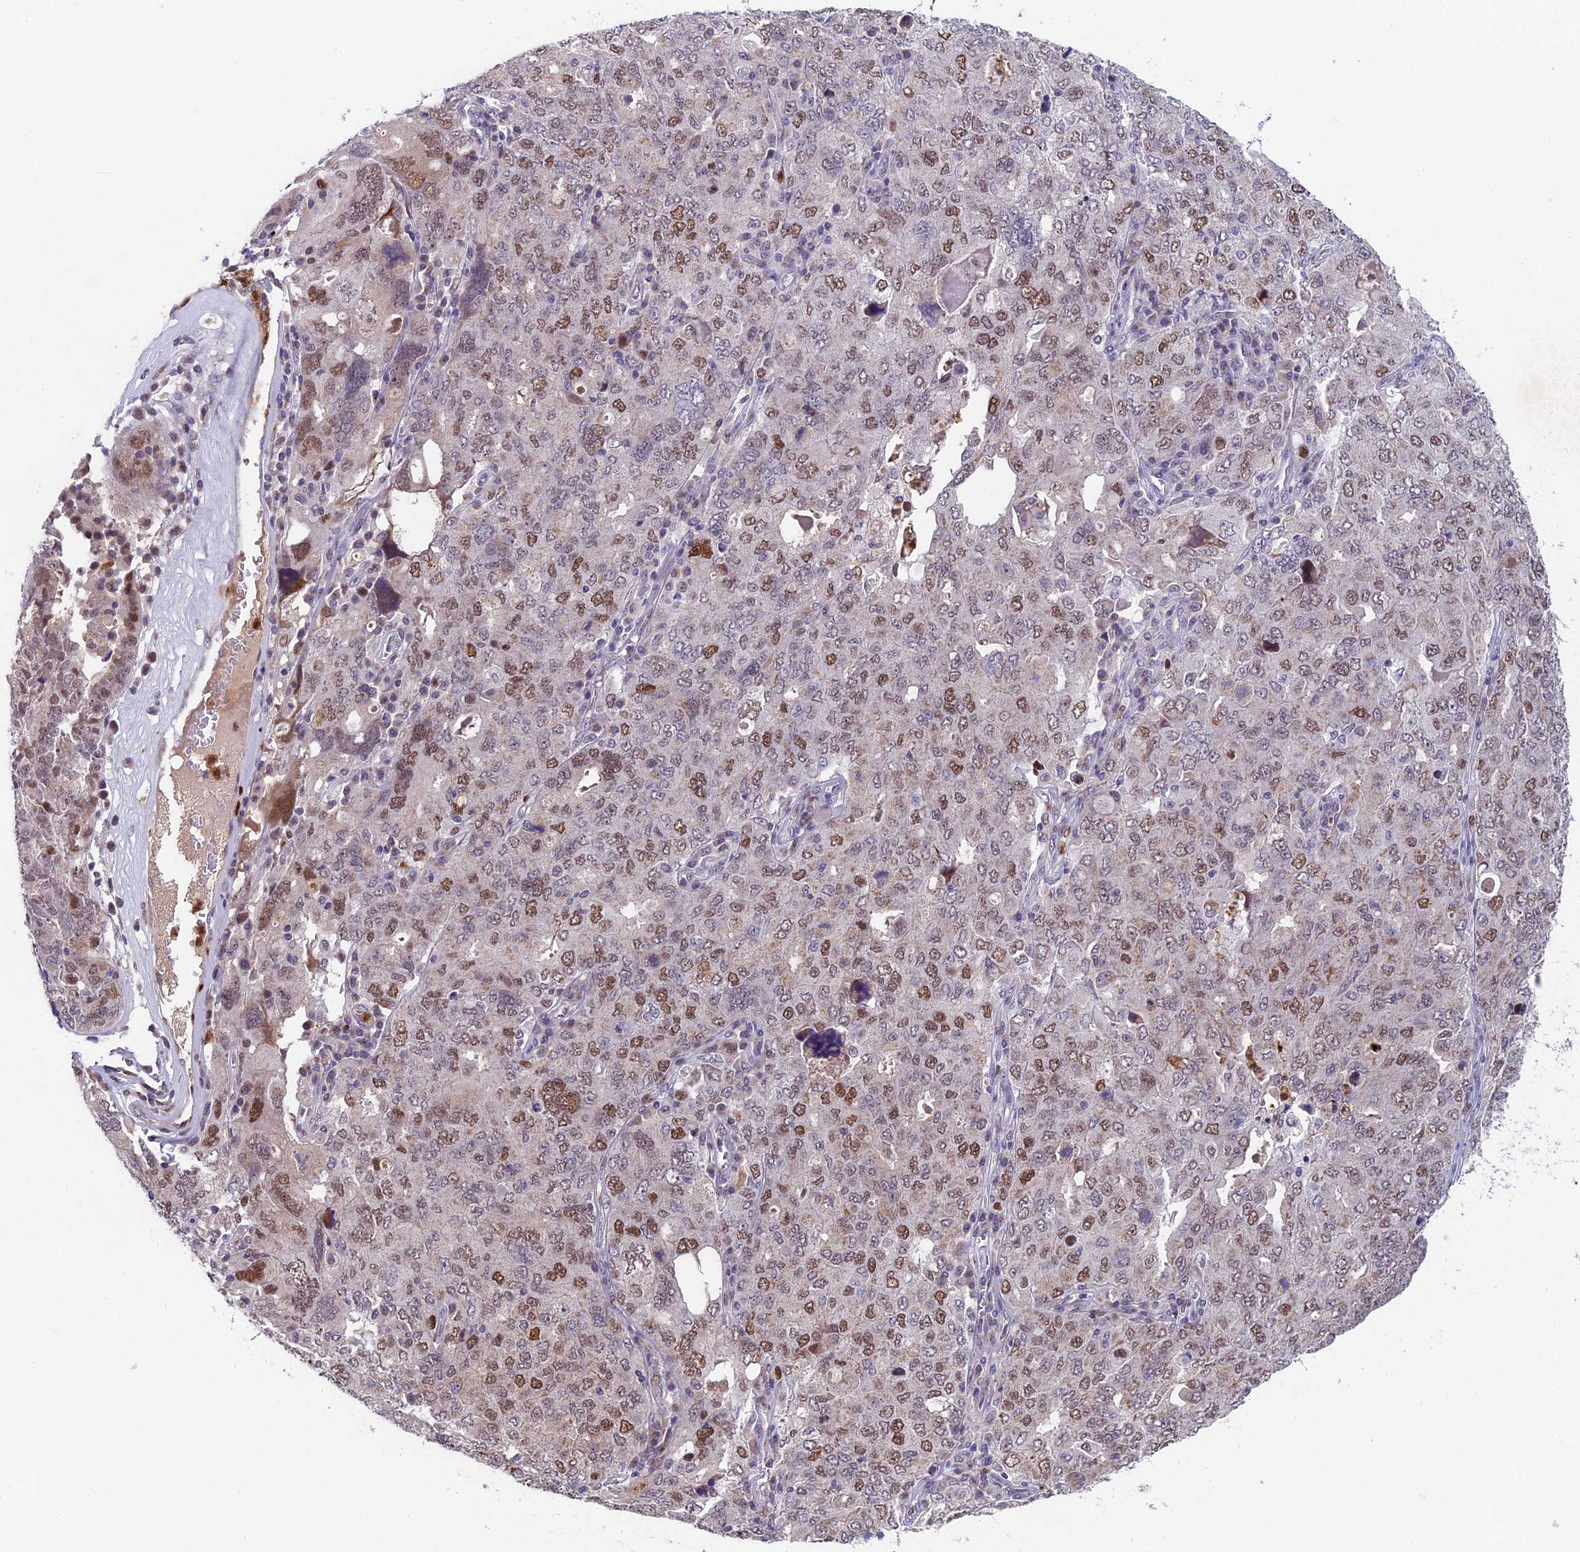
{"staining": {"intensity": "moderate", "quantity": ">75%", "location": "nuclear"}, "tissue": "ovarian cancer", "cell_type": "Tumor cells", "image_type": "cancer", "snomed": [{"axis": "morphology", "description": "Carcinoma, endometroid"}, {"axis": "topography", "description": "Ovary"}], "caption": "Ovarian cancer (endometroid carcinoma) stained with a brown dye demonstrates moderate nuclear positive staining in about >75% of tumor cells.", "gene": "LIG1", "patient": {"sex": "female", "age": 62}}